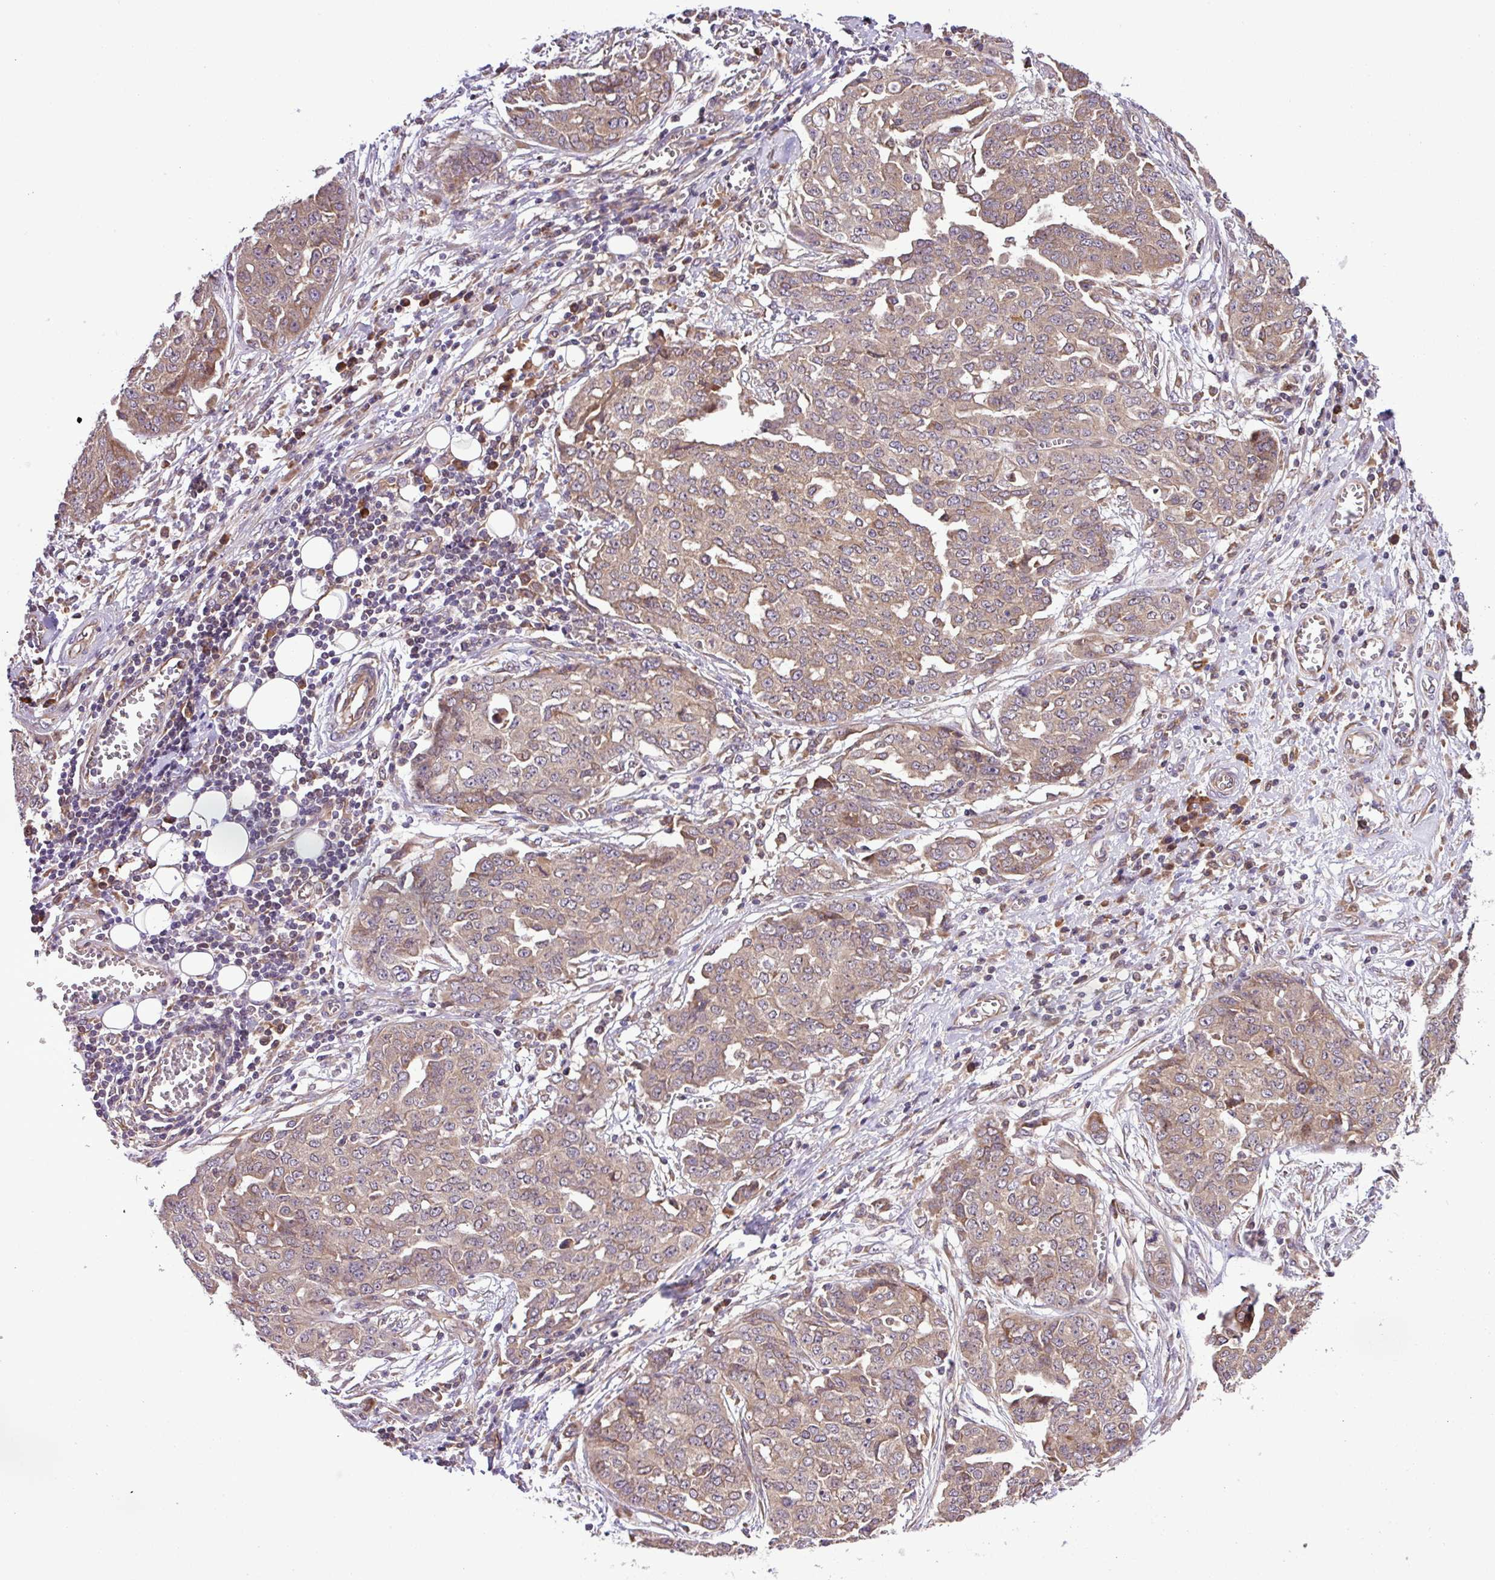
{"staining": {"intensity": "weak", "quantity": ">75%", "location": "cytoplasmic/membranous"}, "tissue": "ovarian cancer", "cell_type": "Tumor cells", "image_type": "cancer", "snomed": [{"axis": "morphology", "description": "Cystadenocarcinoma, serous, NOS"}, {"axis": "topography", "description": "Soft tissue"}, {"axis": "topography", "description": "Ovary"}], "caption": "IHC image of neoplastic tissue: human ovarian cancer stained using immunohistochemistry (IHC) shows low levels of weak protein expression localized specifically in the cytoplasmic/membranous of tumor cells, appearing as a cytoplasmic/membranous brown color.", "gene": "DLGAP4", "patient": {"sex": "female", "age": 57}}